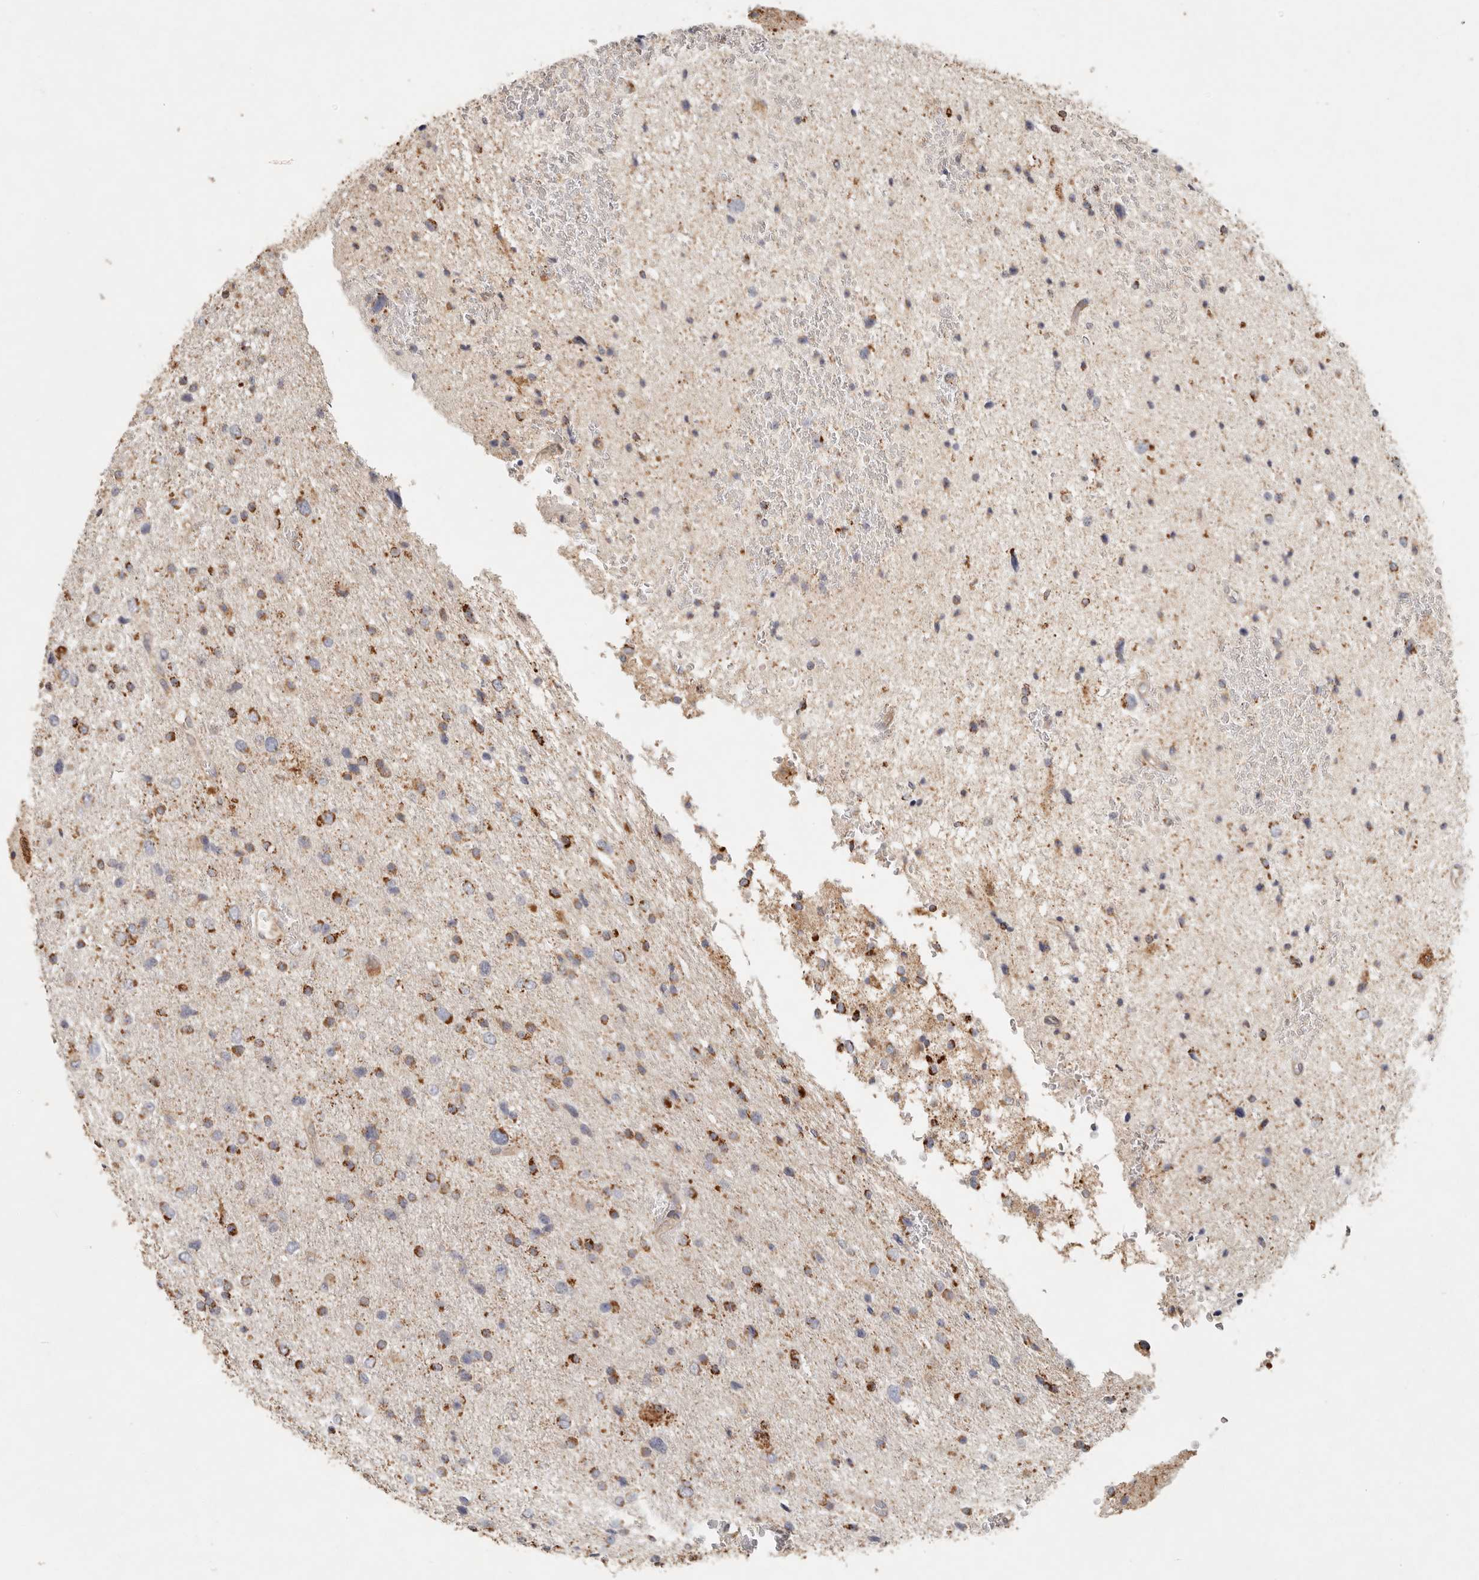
{"staining": {"intensity": "strong", "quantity": "25%-75%", "location": "cytoplasmic/membranous"}, "tissue": "glioma", "cell_type": "Tumor cells", "image_type": "cancer", "snomed": [{"axis": "morphology", "description": "Glioma, malignant, Low grade"}, {"axis": "topography", "description": "Cerebral cortex"}], "caption": "Tumor cells demonstrate strong cytoplasmic/membranous expression in approximately 25%-75% of cells in glioma. Nuclei are stained in blue.", "gene": "ARHGEF10L", "patient": {"sex": "female", "age": 39}}